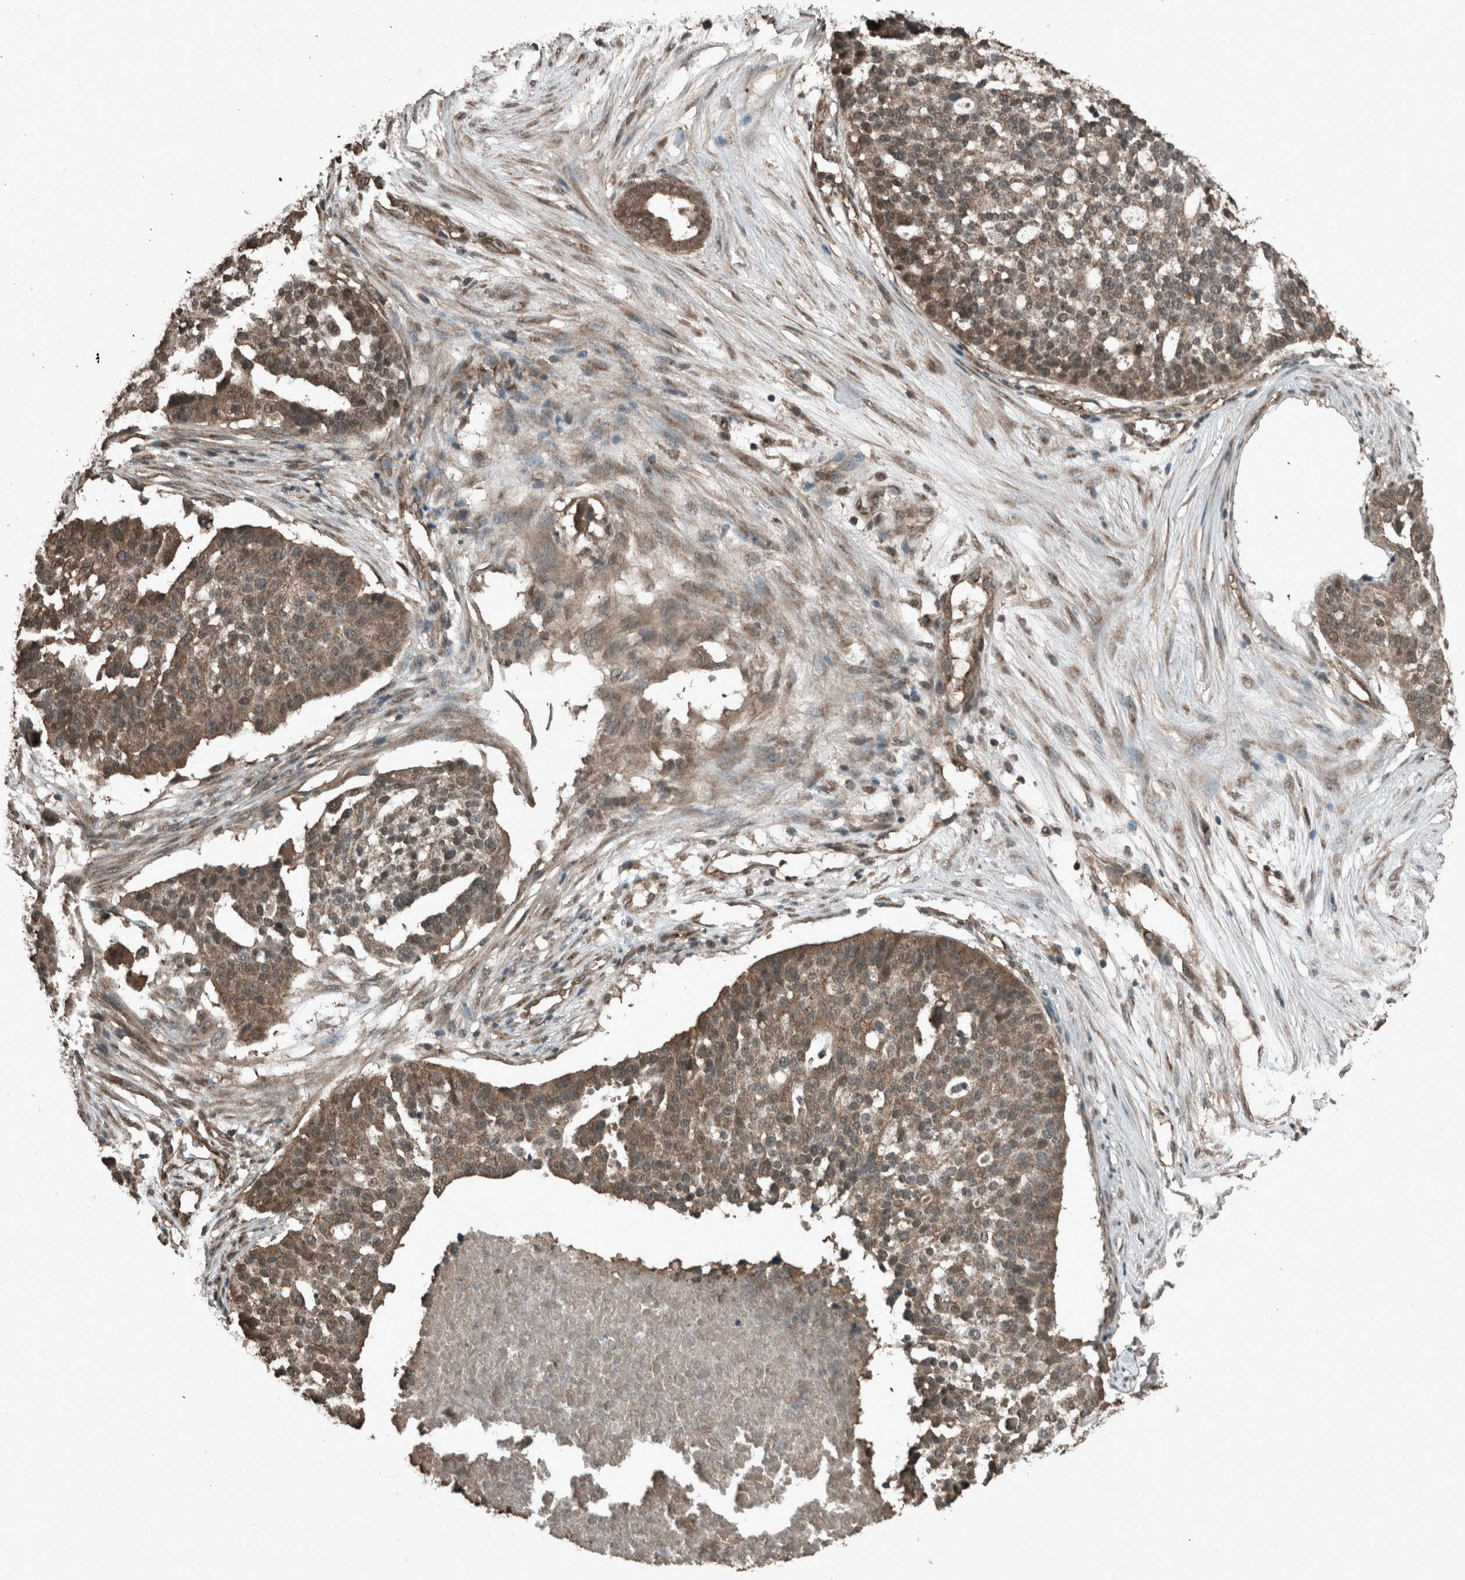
{"staining": {"intensity": "moderate", "quantity": ">75%", "location": "cytoplasmic/membranous,nuclear"}, "tissue": "ovarian cancer", "cell_type": "Tumor cells", "image_type": "cancer", "snomed": [{"axis": "morphology", "description": "Cystadenocarcinoma, serous, NOS"}, {"axis": "topography", "description": "Ovary"}], "caption": "The micrograph displays immunohistochemical staining of serous cystadenocarcinoma (ovarian). There is moderate cytoplasmic/membranous and nuclear expression is appreciated in approximately >75% of tumor cells.", "gene": "ARHGEF12", "patient": {"sex": "female", "age": 59}}